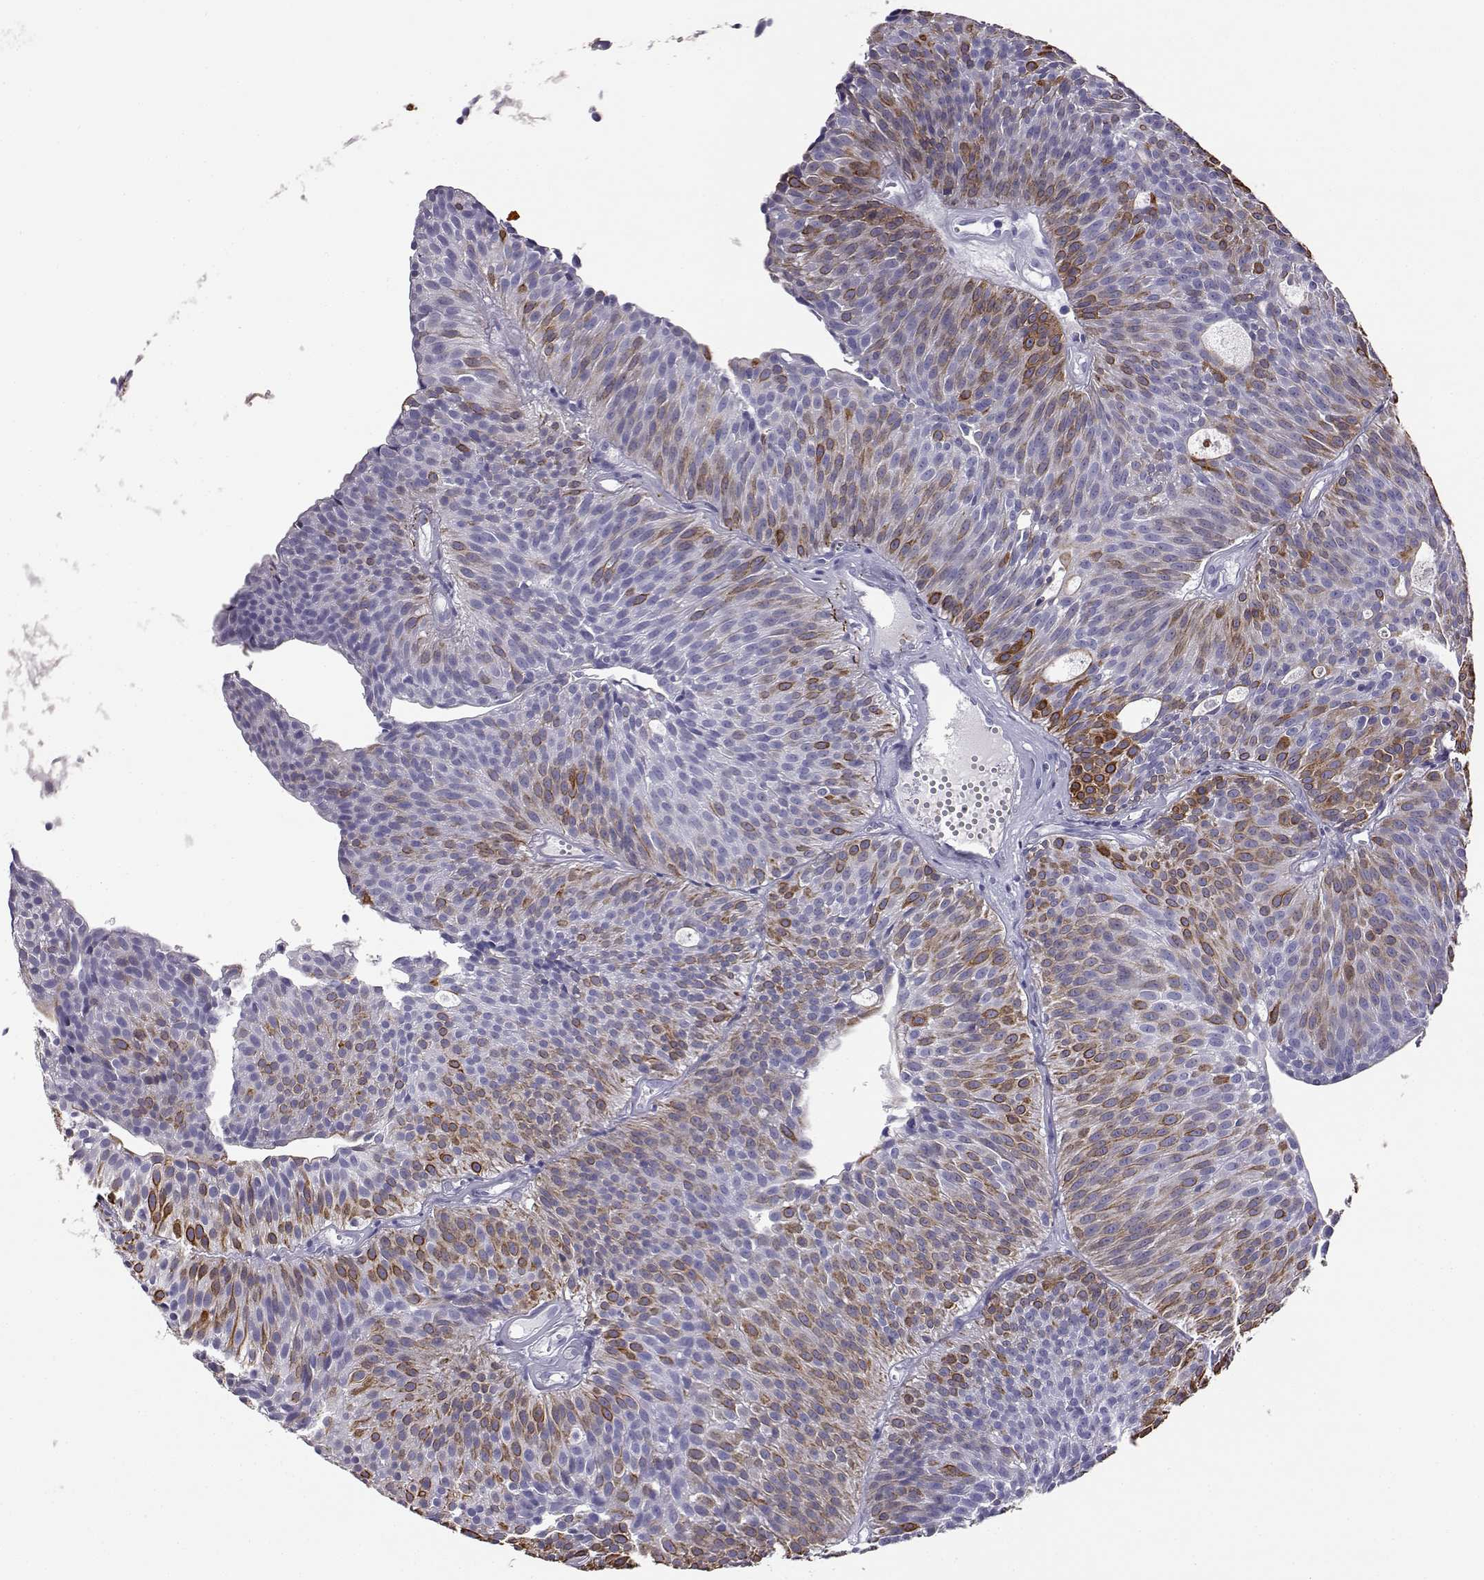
{"staining": {"intensity": "strong", "quantity": "<25%", "location": "cytoplasmic/membranous,nuclear"}, "tissue": "urothelial cancer", "cell_type": "Tumor cells", "image_type": "cancer", "snomed": [{"axis": "morphology", "description": "Urothelial carcinoma, Low grade"}, {"axis": "topography", "description": "Urinary bladder"}], "caption": "Protein expression analysis of human urothelial carcinoma (low-grade) reveals strong cytoplasmic/membranous and nuclear expression in approximately <25% of tumor cells.", "gene": "AKR1B1", "patient": {"sex": "male", "age": 63}}